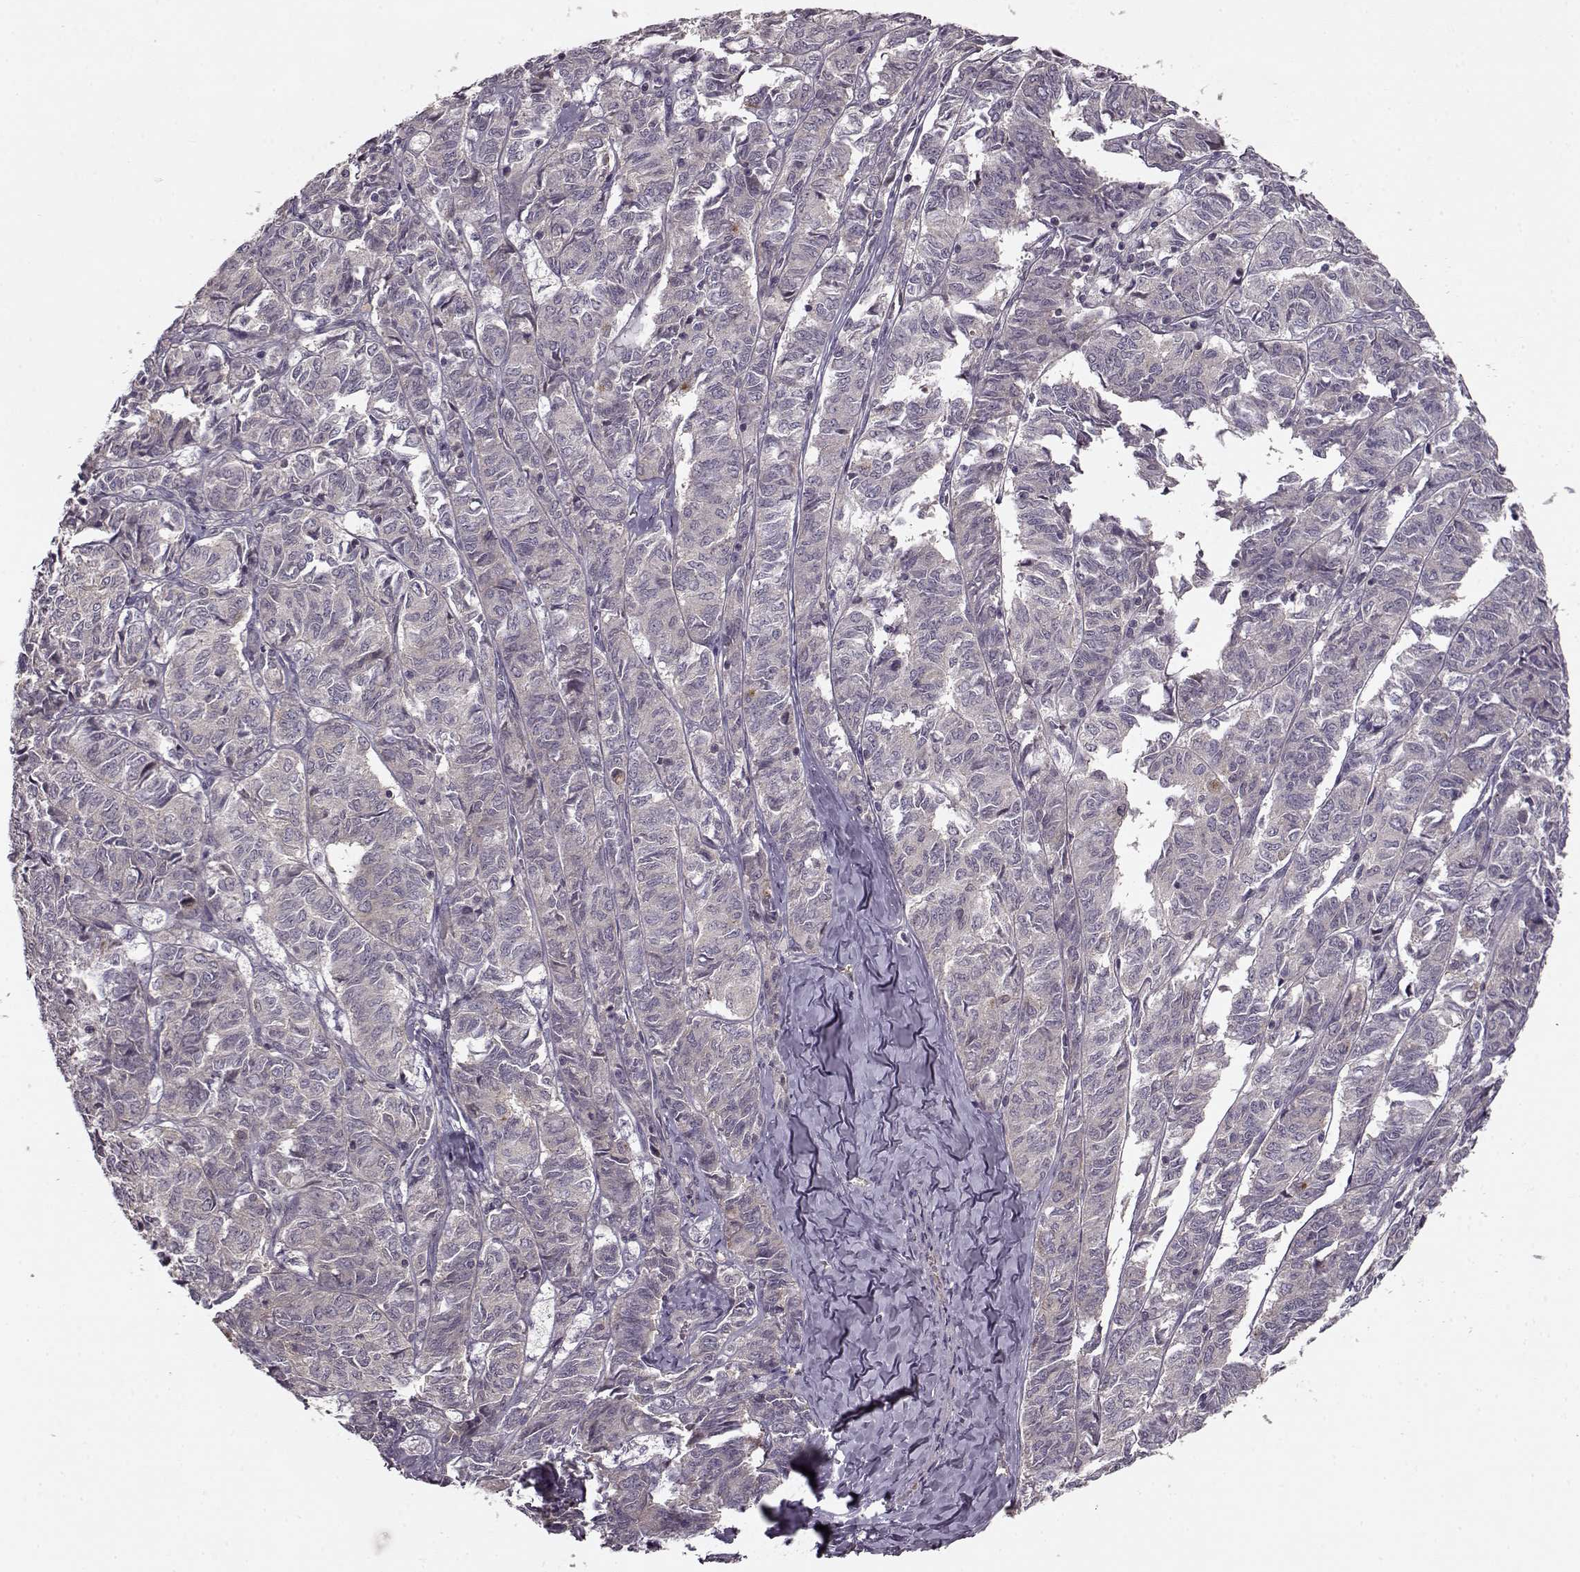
{"staining": {"intensity": "negative", "quantity": "none", "location": "none"}, "tissue": "ovarian cancer", "cell_type": "Tumor cells", "image_type": "cancer", "snomed": [{"axis": "morphology", "description": "Carcinoma, endometroid"}, {"axis": "topography", "description": "Ovary"}], "caption": "Histopathology image shows no protein staining in tumor cells of ovarian cancer (endometroid carcinoma) tissue.", "gene": "MTR", "patient": {"sex": "female", "age": 80}}